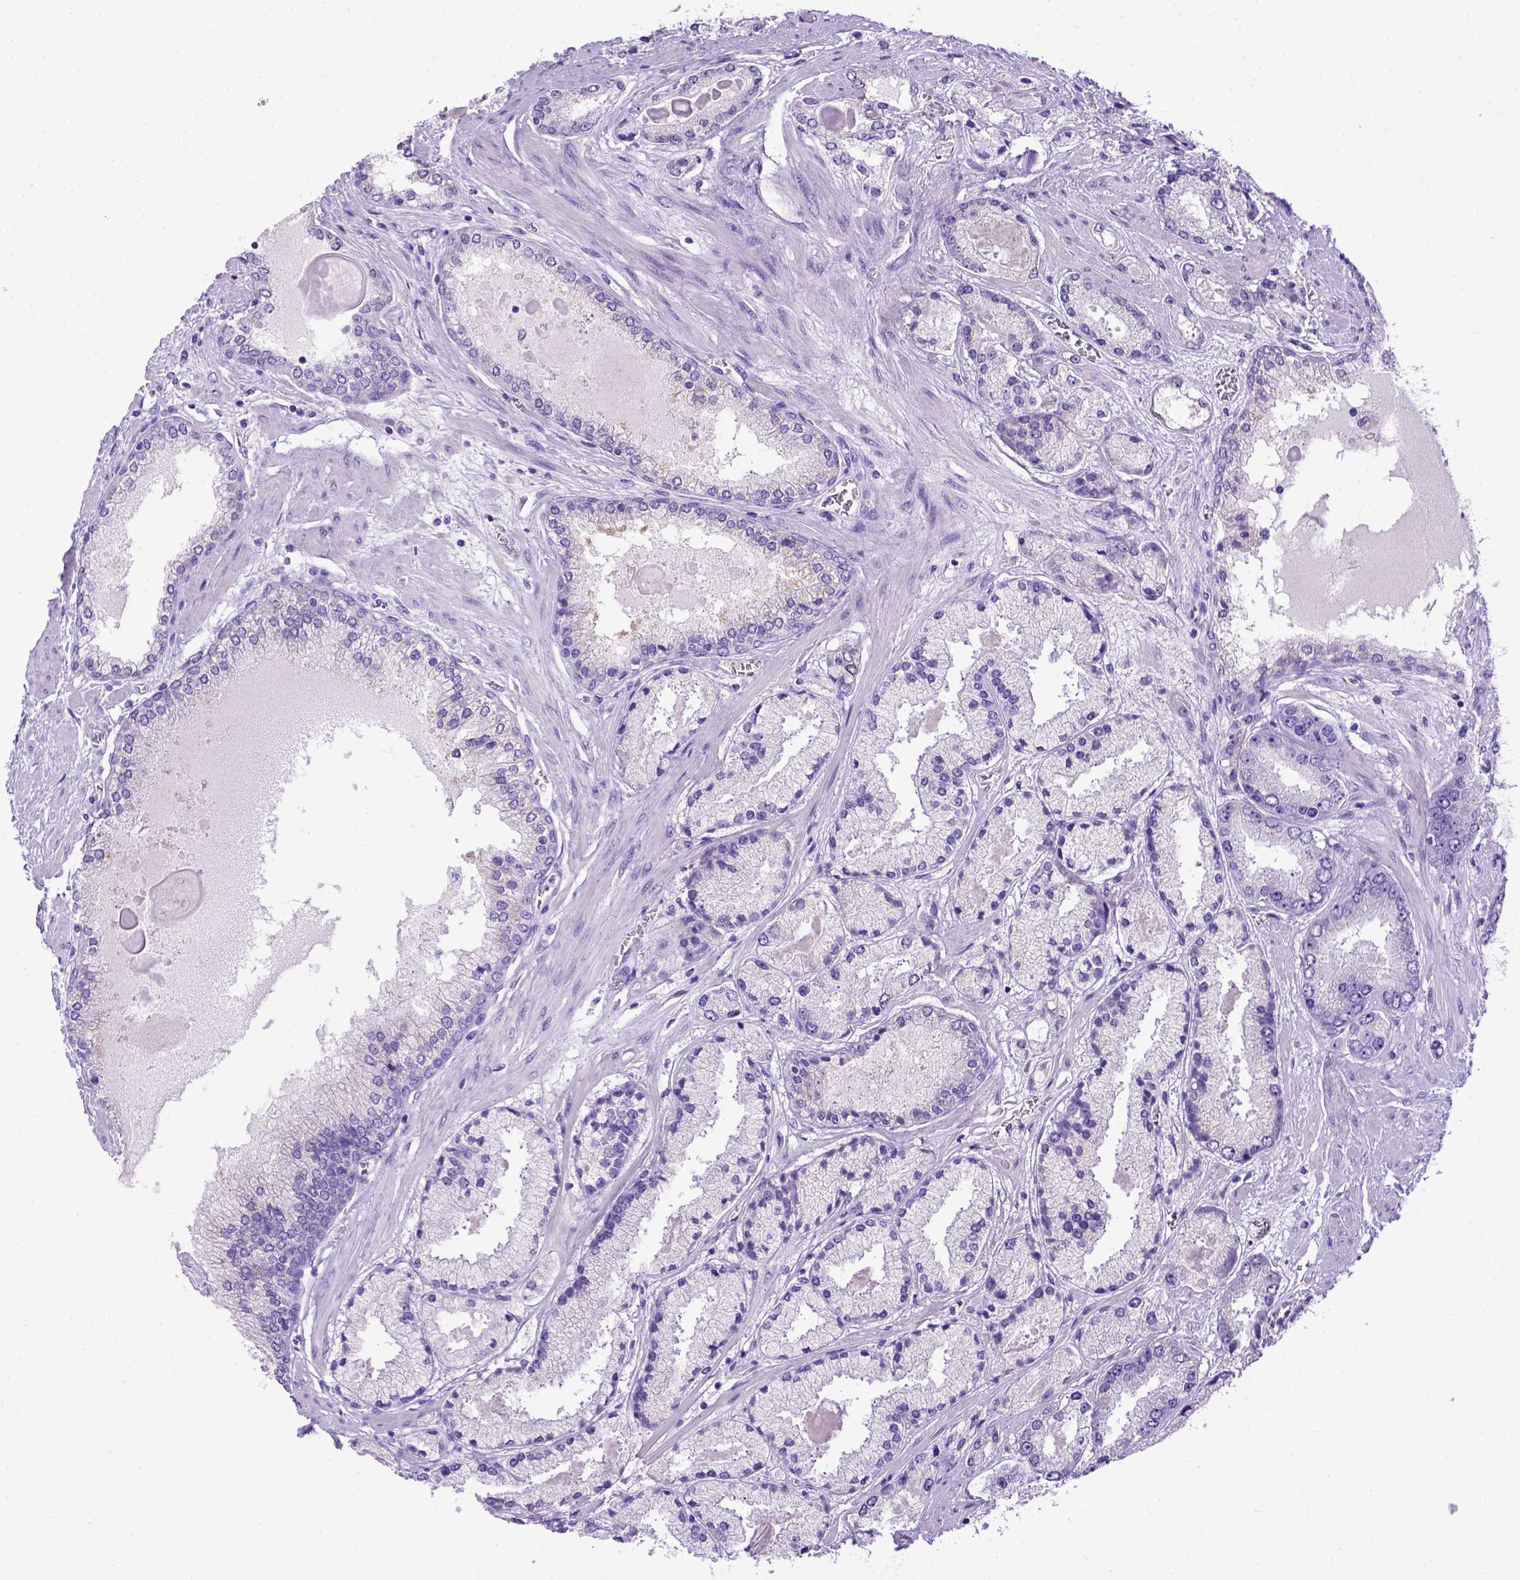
{"staining": {"intensity": "negative", "quantity": "none", "location": "none"}, "tissue": "prostate cancer", "cell_type": "Tumor cells", "image_type": "cancer", "snomed": [{"axis": "morphology", "description": "Adenocarcinoma, High grade"}, {"axis": "topography", "description": "Prostate"}], "caption": "Immunohistochemistry (IHC) of human prostate cancer demonstrates no expression in tumor cells.", "gene": "PTGES", "patient": {"sex": "male", "age": 67}}